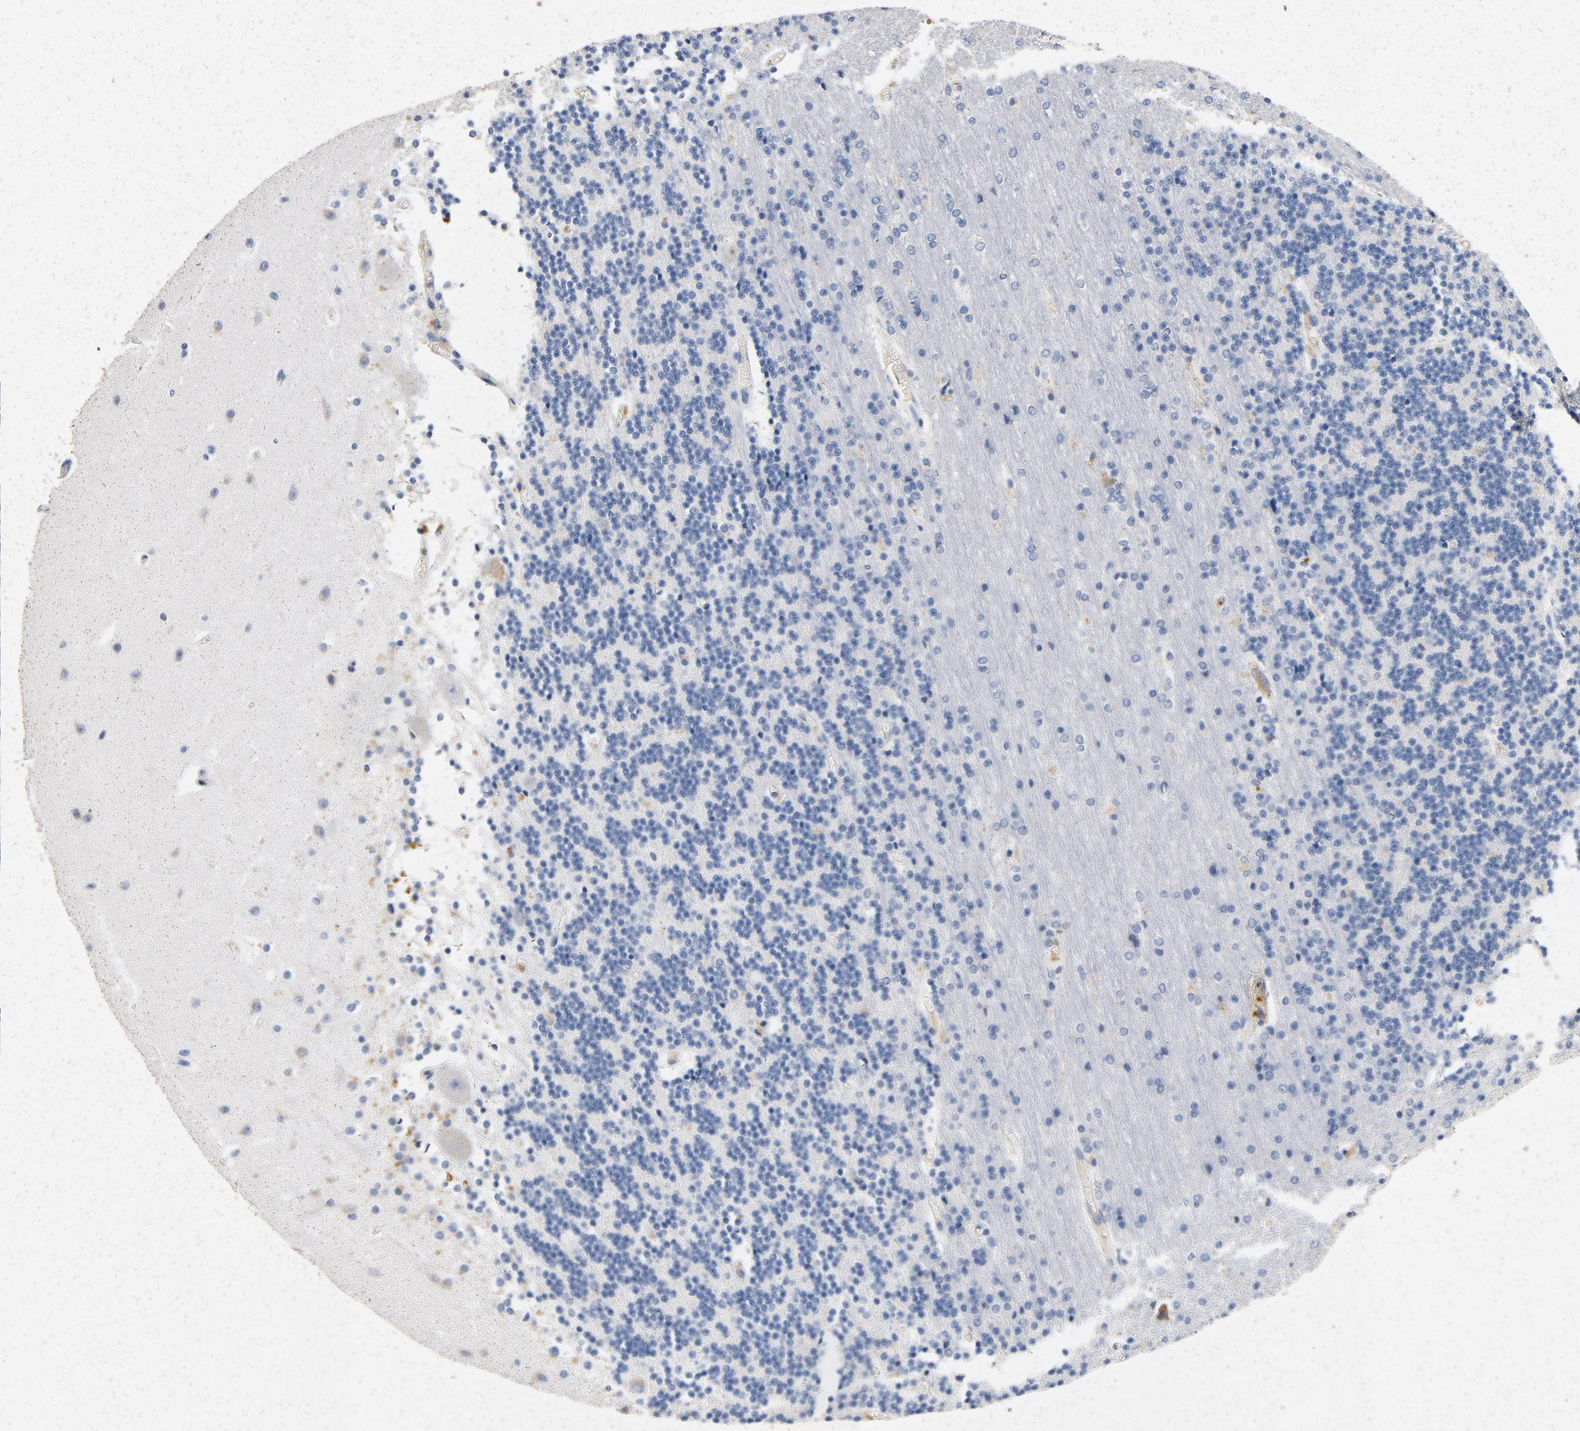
{"staining": {"intensity": "negative", "quantity": "none", "location": "none"}, "tissue": "cerebellum", "cell_type": "Cells in granular layer", "image_type": "normal", "snomed": [{"axis": "morphology", "description": "Normal tissue, NOS"}, {"axis": "topography", "description": "Cerebellum"}], "caption": "Photomicrograph shows no protein positivity in cells in granular layer of normal cerebellum. (IHC, brightfield microscopy, high magnification).", "gene": "LMAN2", "patient": {"sex": "female", "age": 54}}